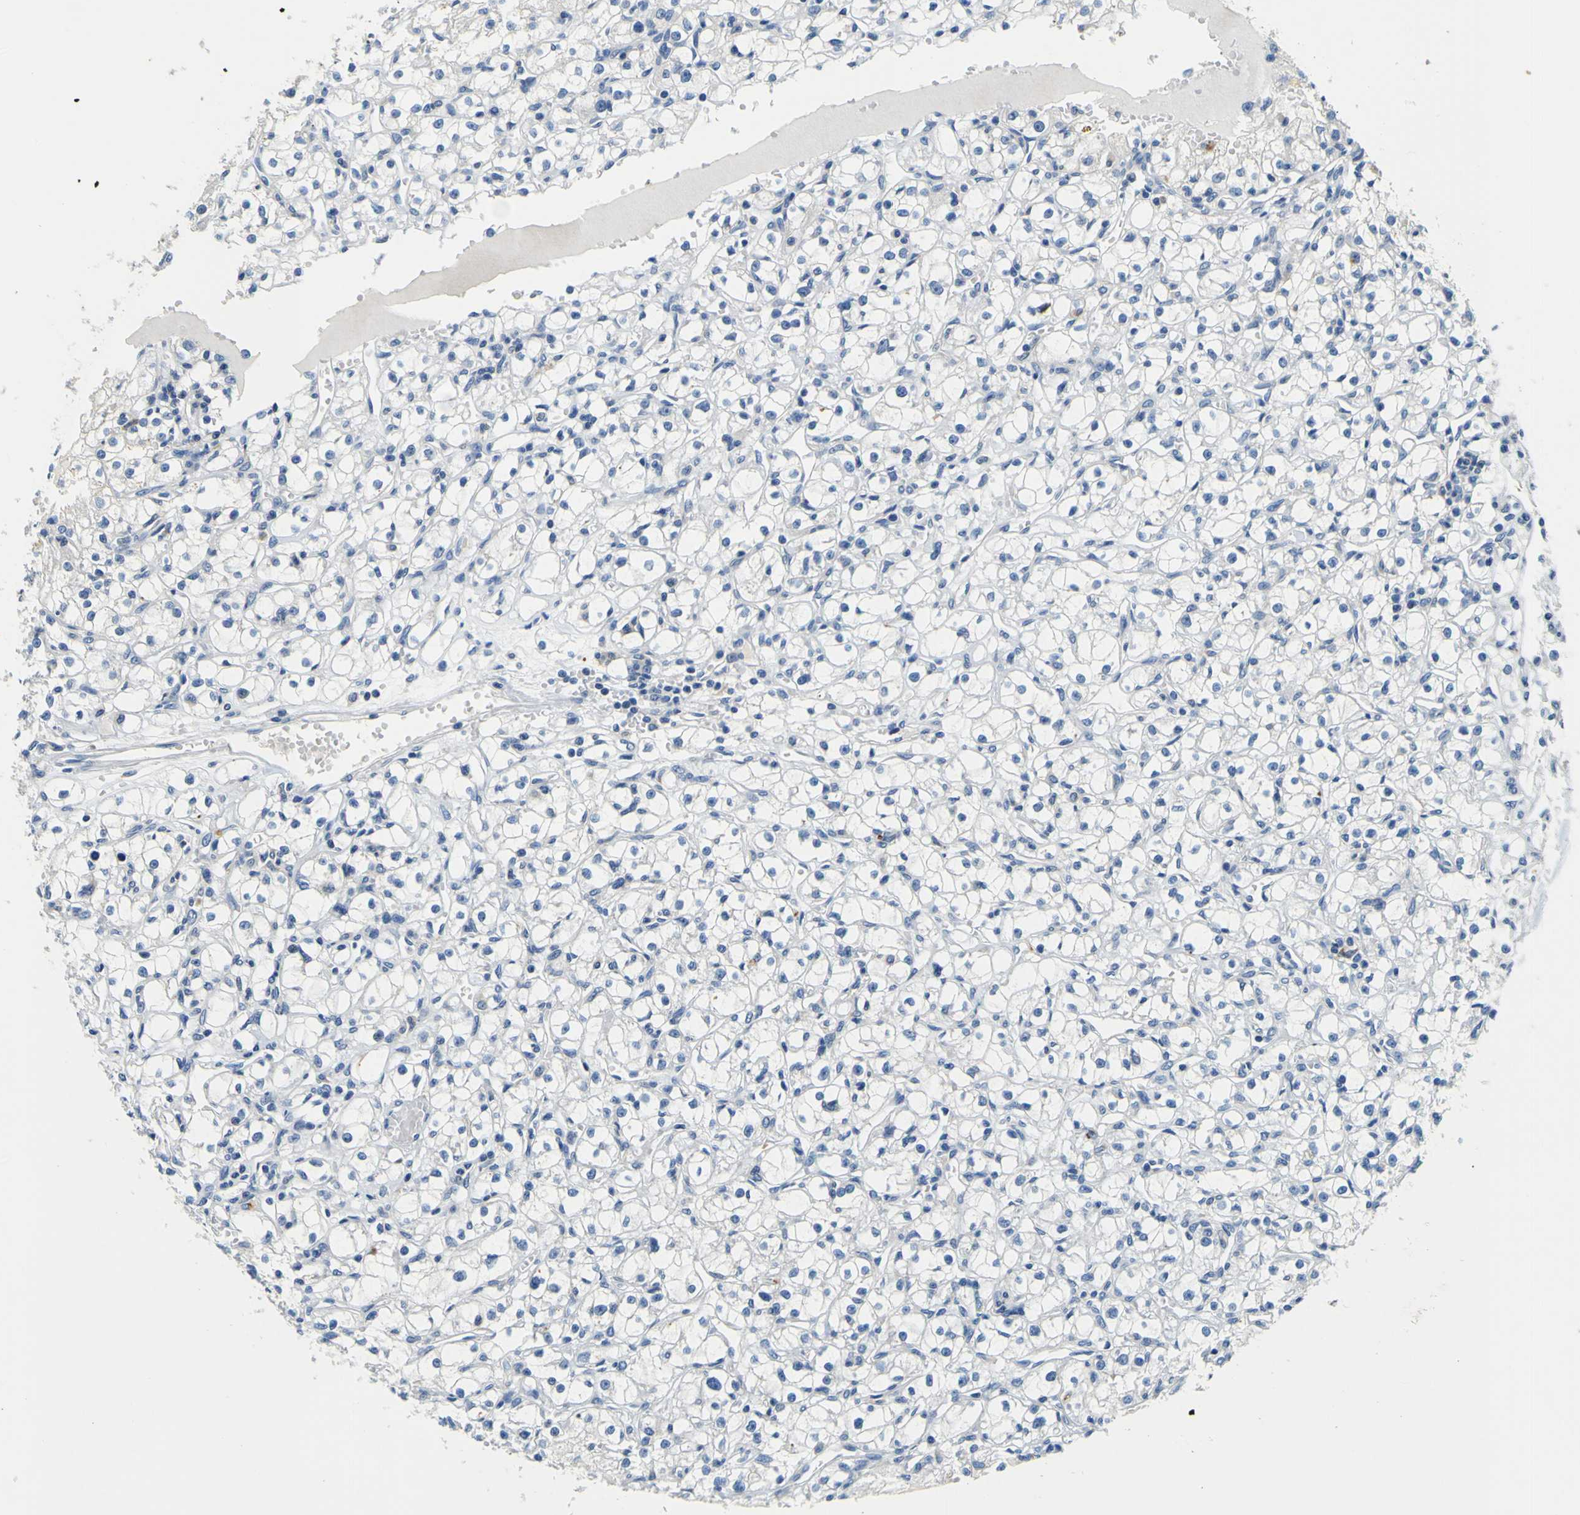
{"staining": {"intensity": "negative", "quantity": "none", "location": "none"}, "tissue": "renal cancer", "cell_type": "Tumor cells", "image_type": "cancer", "snomed": [{"axis": "morphology", "description": "Adenocarcinoma, NOS"}, {"axis": "topography", "description": "Kidney"}], "caption": "Renal cancer was stained to show a protein in brown. There is no significant expression in tumor cells.", "gene": "TNIK", "patient": {"sex": "male", "age": 56}}